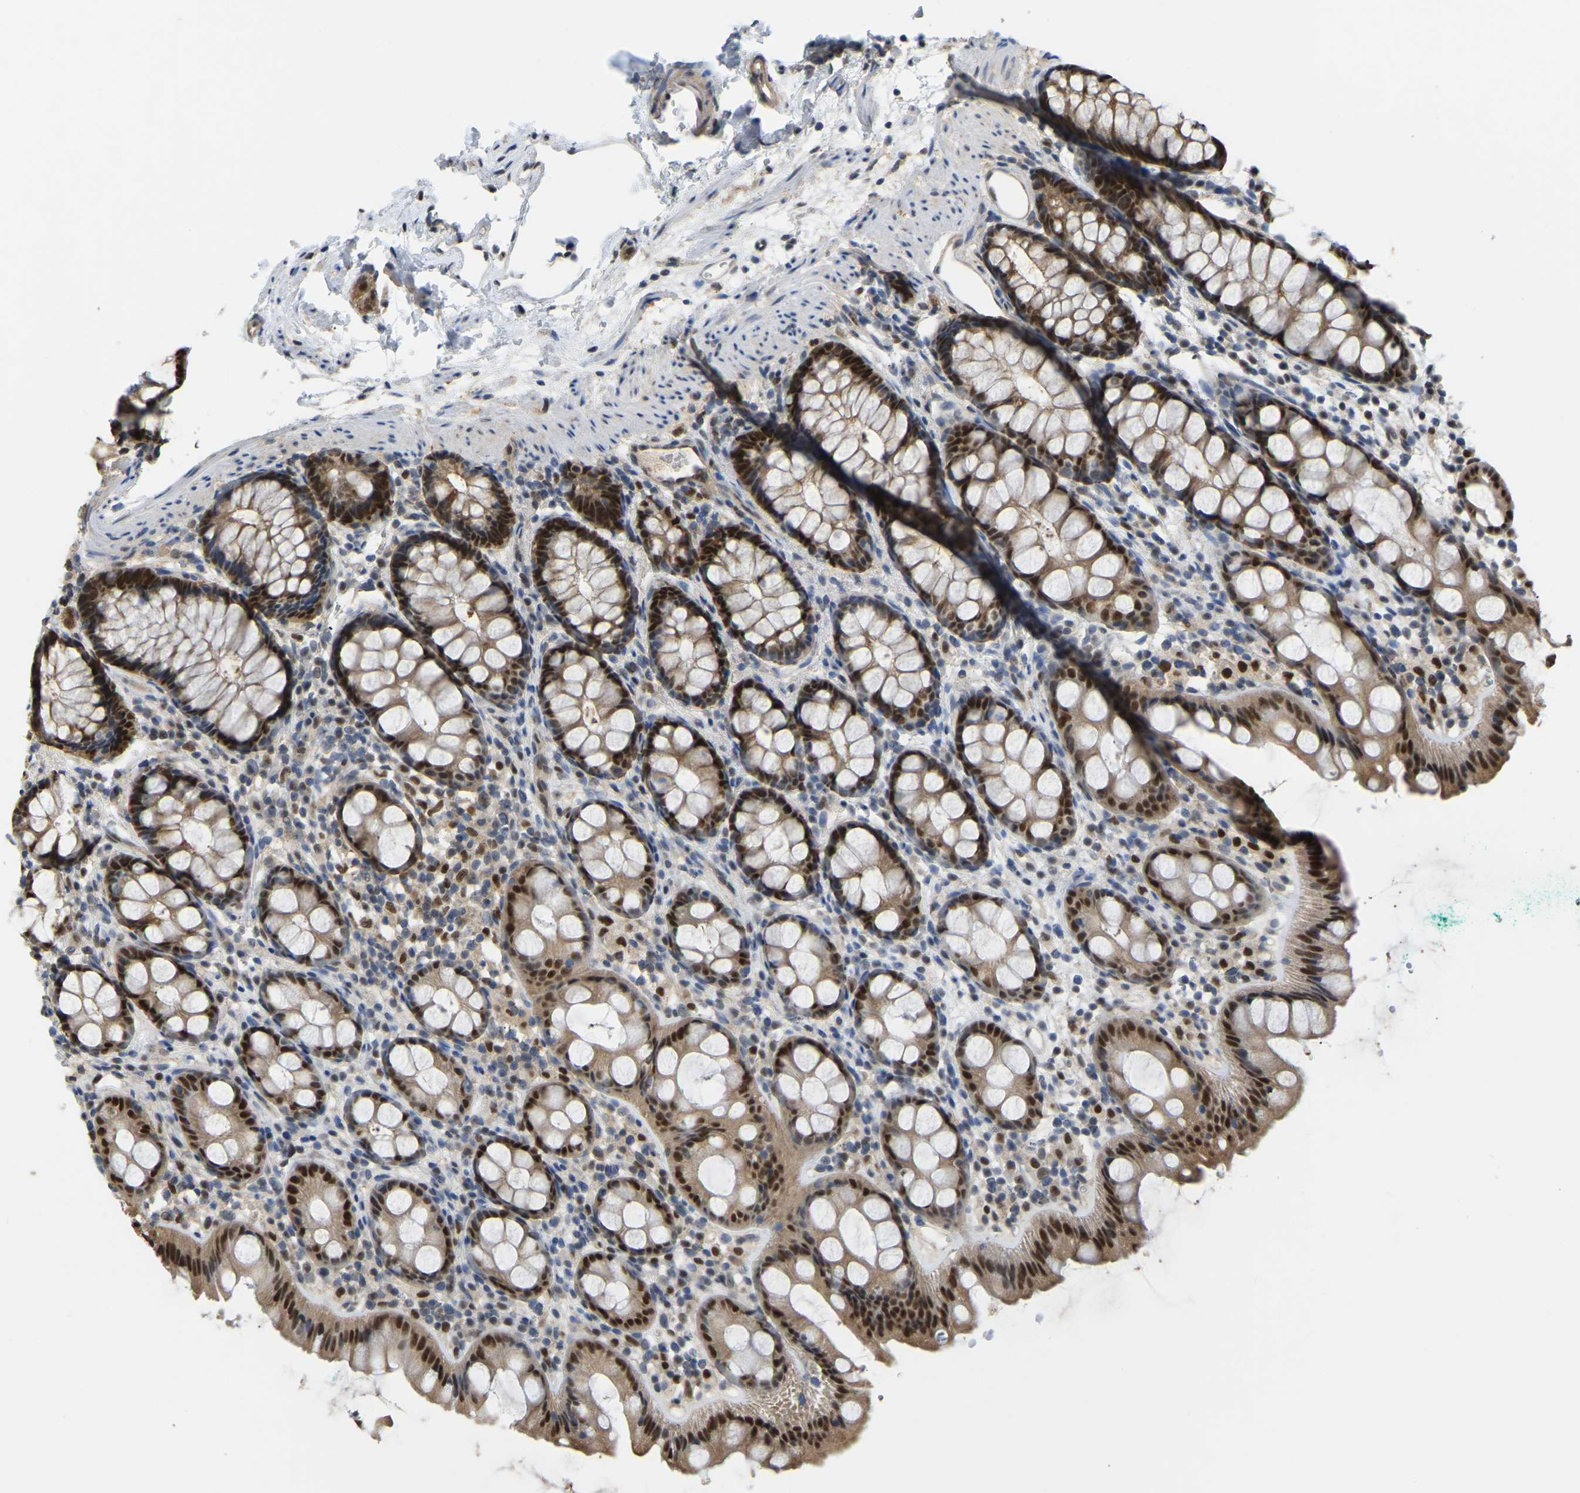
{"staining": {"intensity": "strong", "quantity": ">75%", "location": "cytoplasmic/membranous,nuclear"}, "tissue": "rectum", "cell_type": "Glandular cells", "image_type": "normal", "snomed": [{"axis": "morphology", "description": "Normal tissue, NOS"}, {"axis": "topography", "description": "Rectum"}], "caption": "Benign rectum displays strong cytoplasmic/membranous,nuclear positivity in approximately >75% of glandular cells (DAB IHC with brightfield microscopy, high magnification)..", "gene": "KLRG2", "patient": {"sex": "female", "age": 65}}